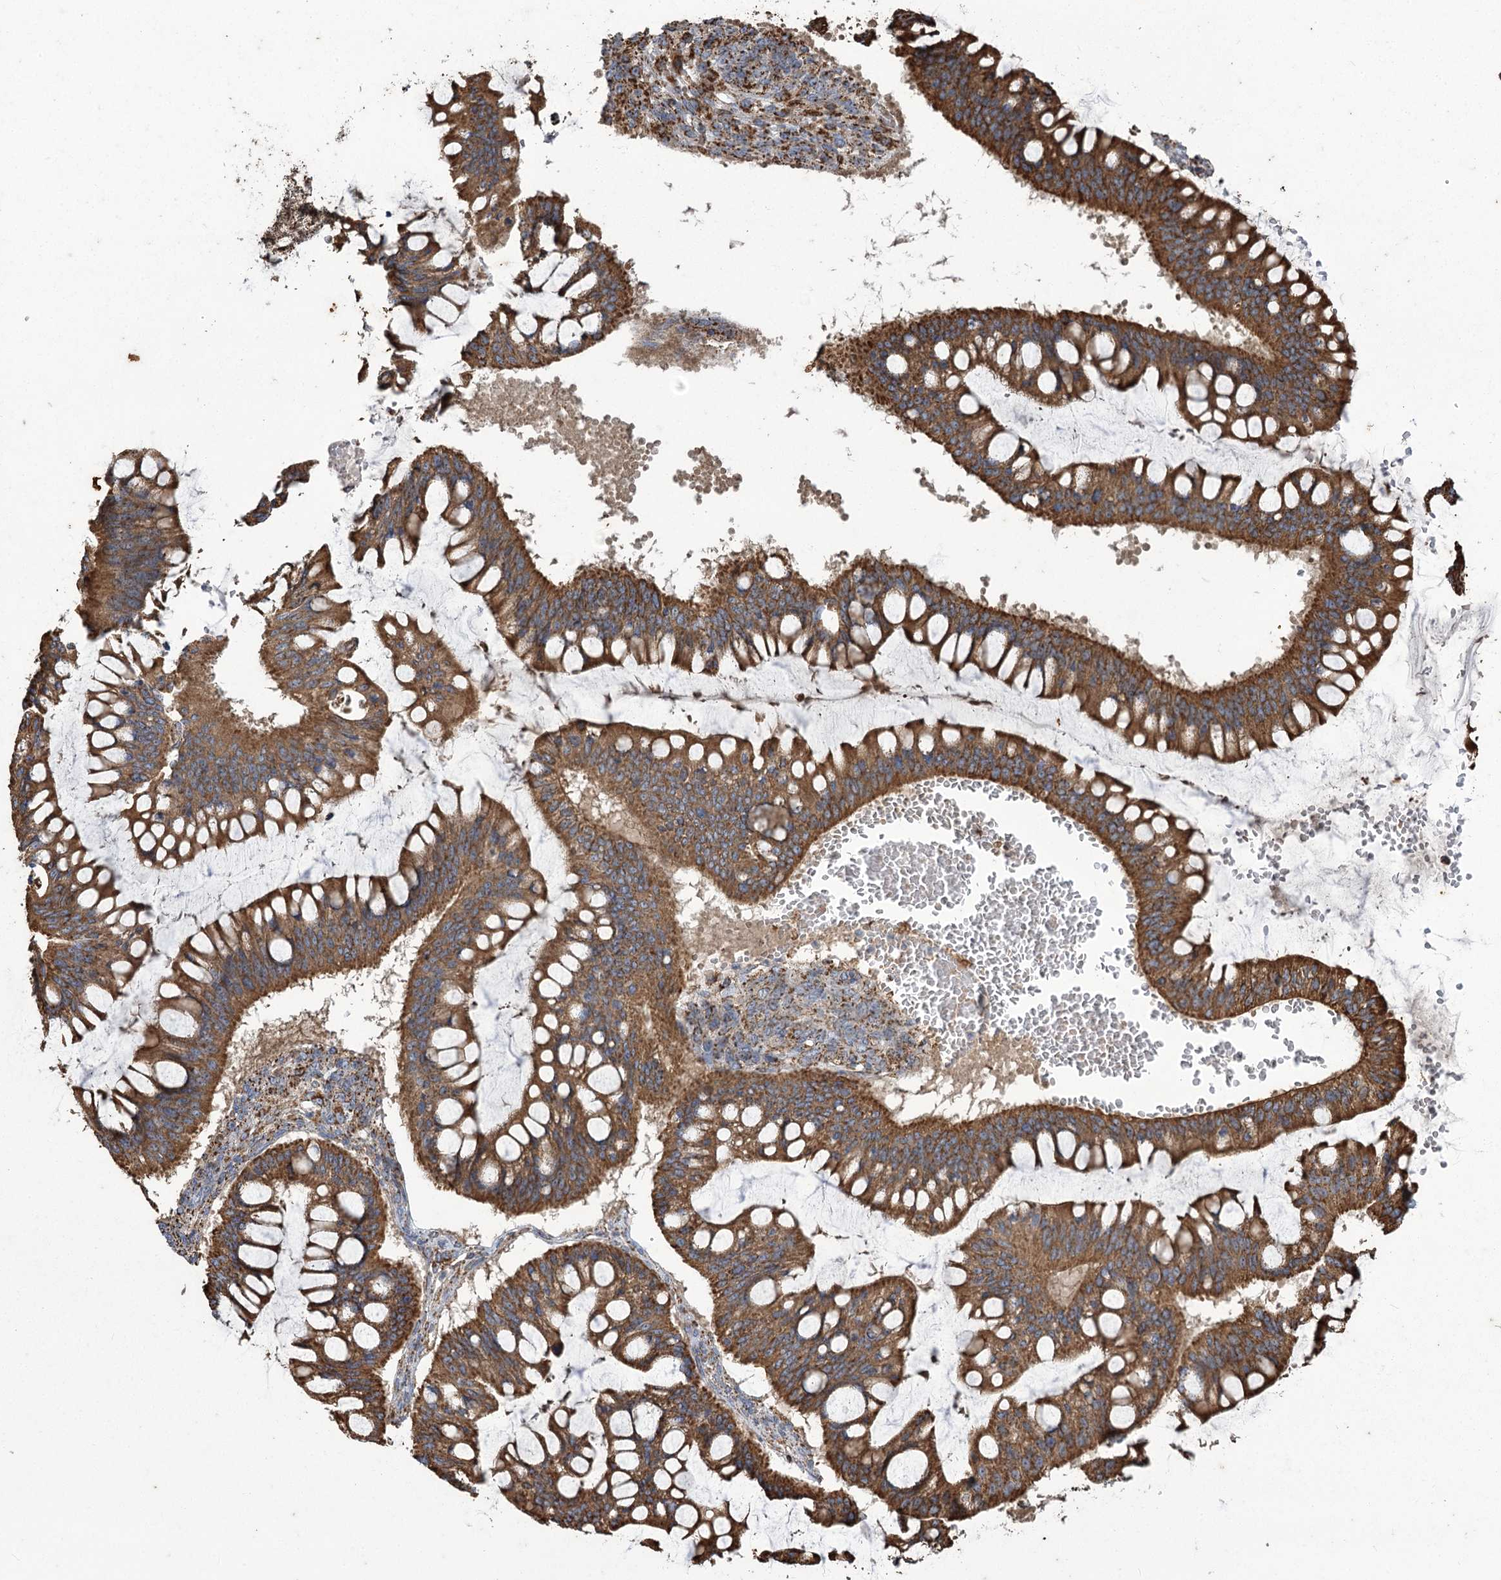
{"staining": {"intensity": "strong", "quantity": ">75%", "location": "cytoplasmic/membranous"}, "tissue": "ovarian cancer", "cell_type": "Tumor cells", "image_type": "cancer", "snomed": [{"axis": "morphology", "description": "Cystadenocarcinoma, mucinous, NOS"}, {"axis": "topography", "description": "Ovary"}], "caption": "Immunohistochemical staining of ovarian mucinous cystadenocarcinoma shows strong cytoplasmic/membranous protein positivity in approximately >75% of tumor cells. The protein of interest is shown in brown color, while the nuclei are stained blue.", "gene": "CARD19", "patient": {"sex": "female", "age": 73}}